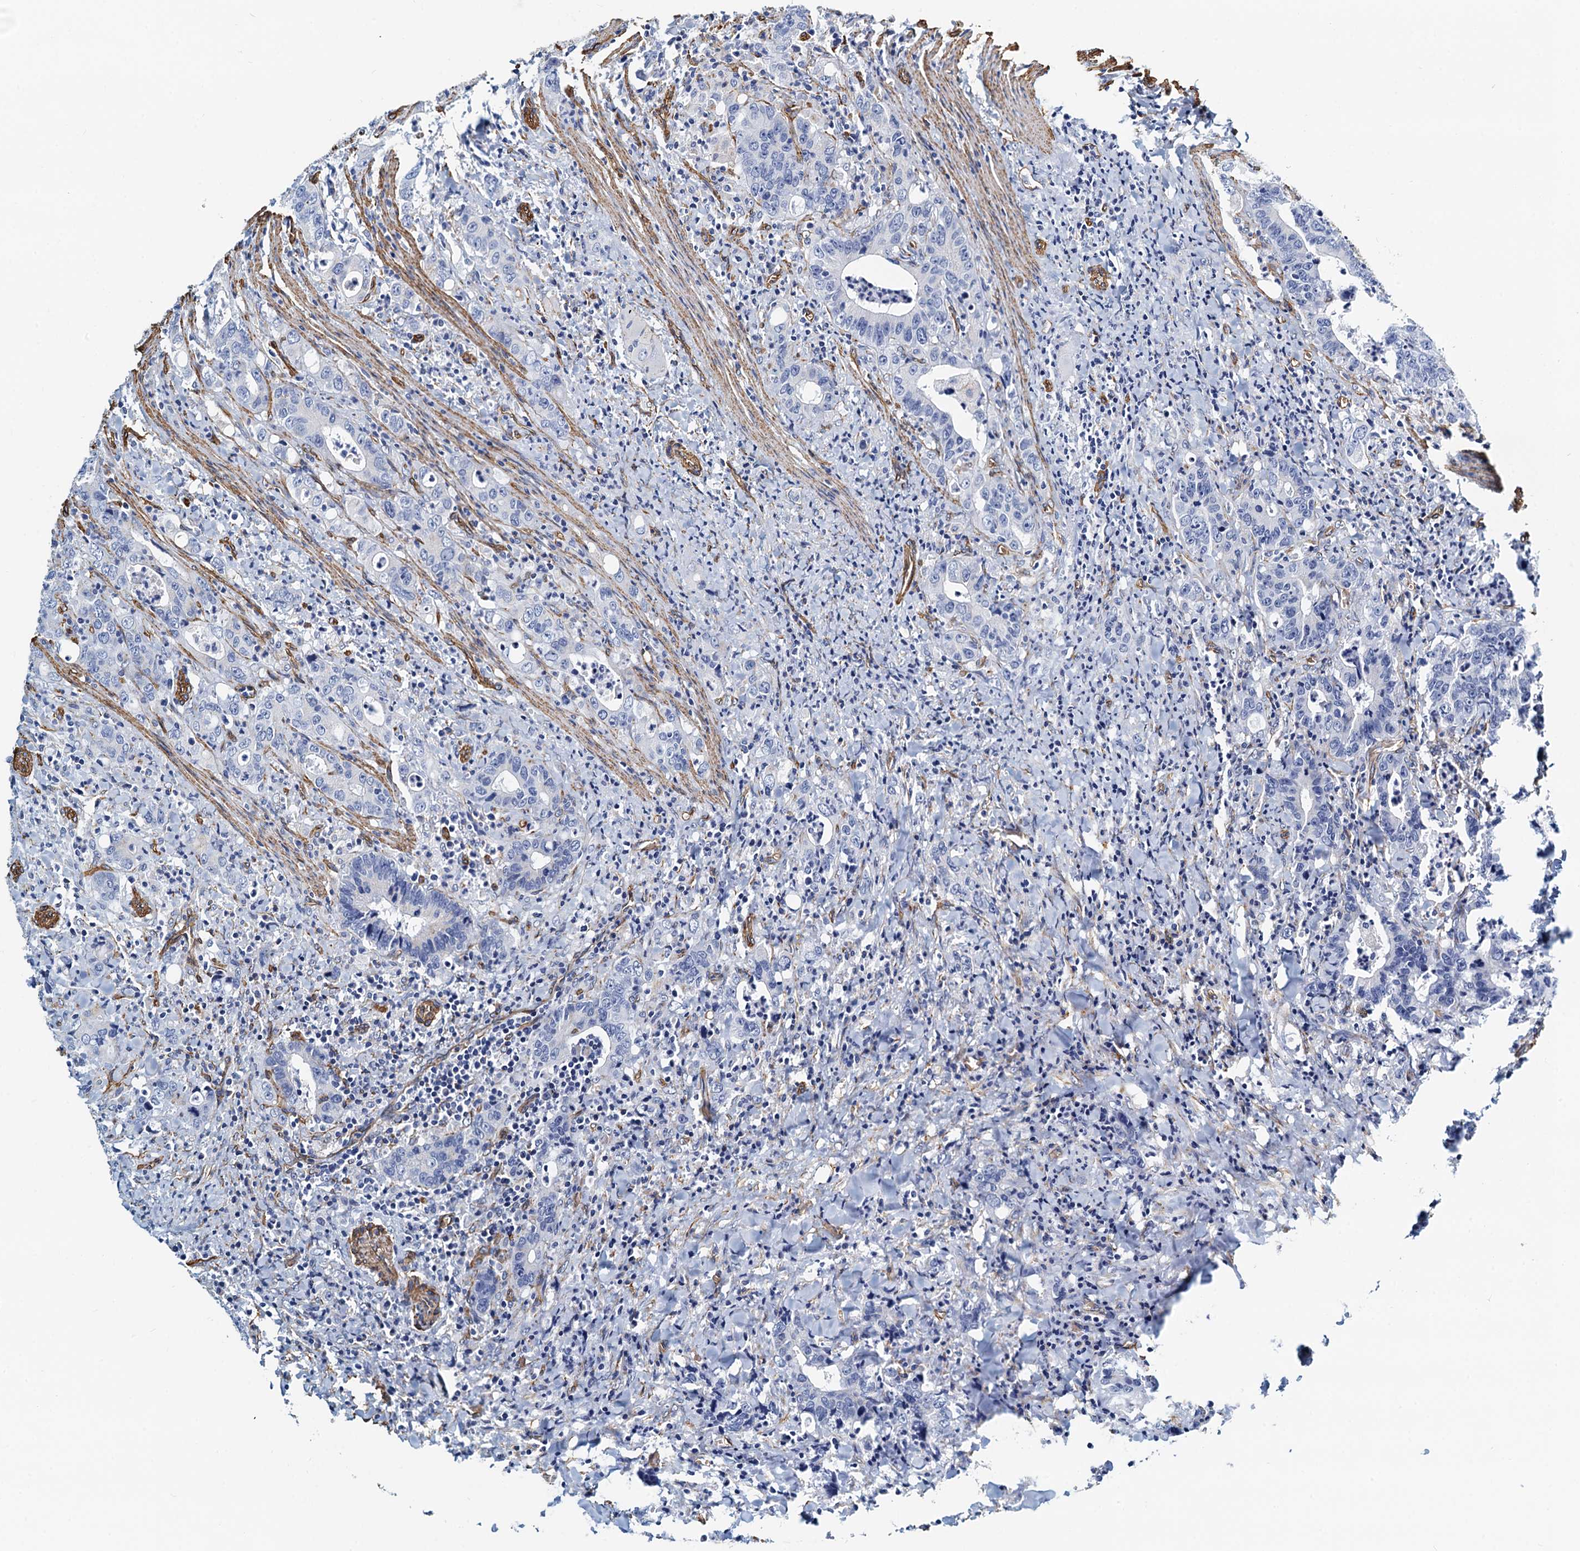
{"staining": {"intensity": "negative", "quantity": "none", "location": "none"}, "tissue": "colorectal cancer", "cell_type": "Tumor cells", "image_type": "cancer", "snomed": [{"axis": "morphology", "description": "Adenocarcinoma, NOS"}, {"axis": "topography", "description": "Colon"}], "caption": "Tumor cells show no significant protein staining in colorectal adenocarcinoma.", "gene": "DGKG", "patient": {"sex": "female", "age": 75}}